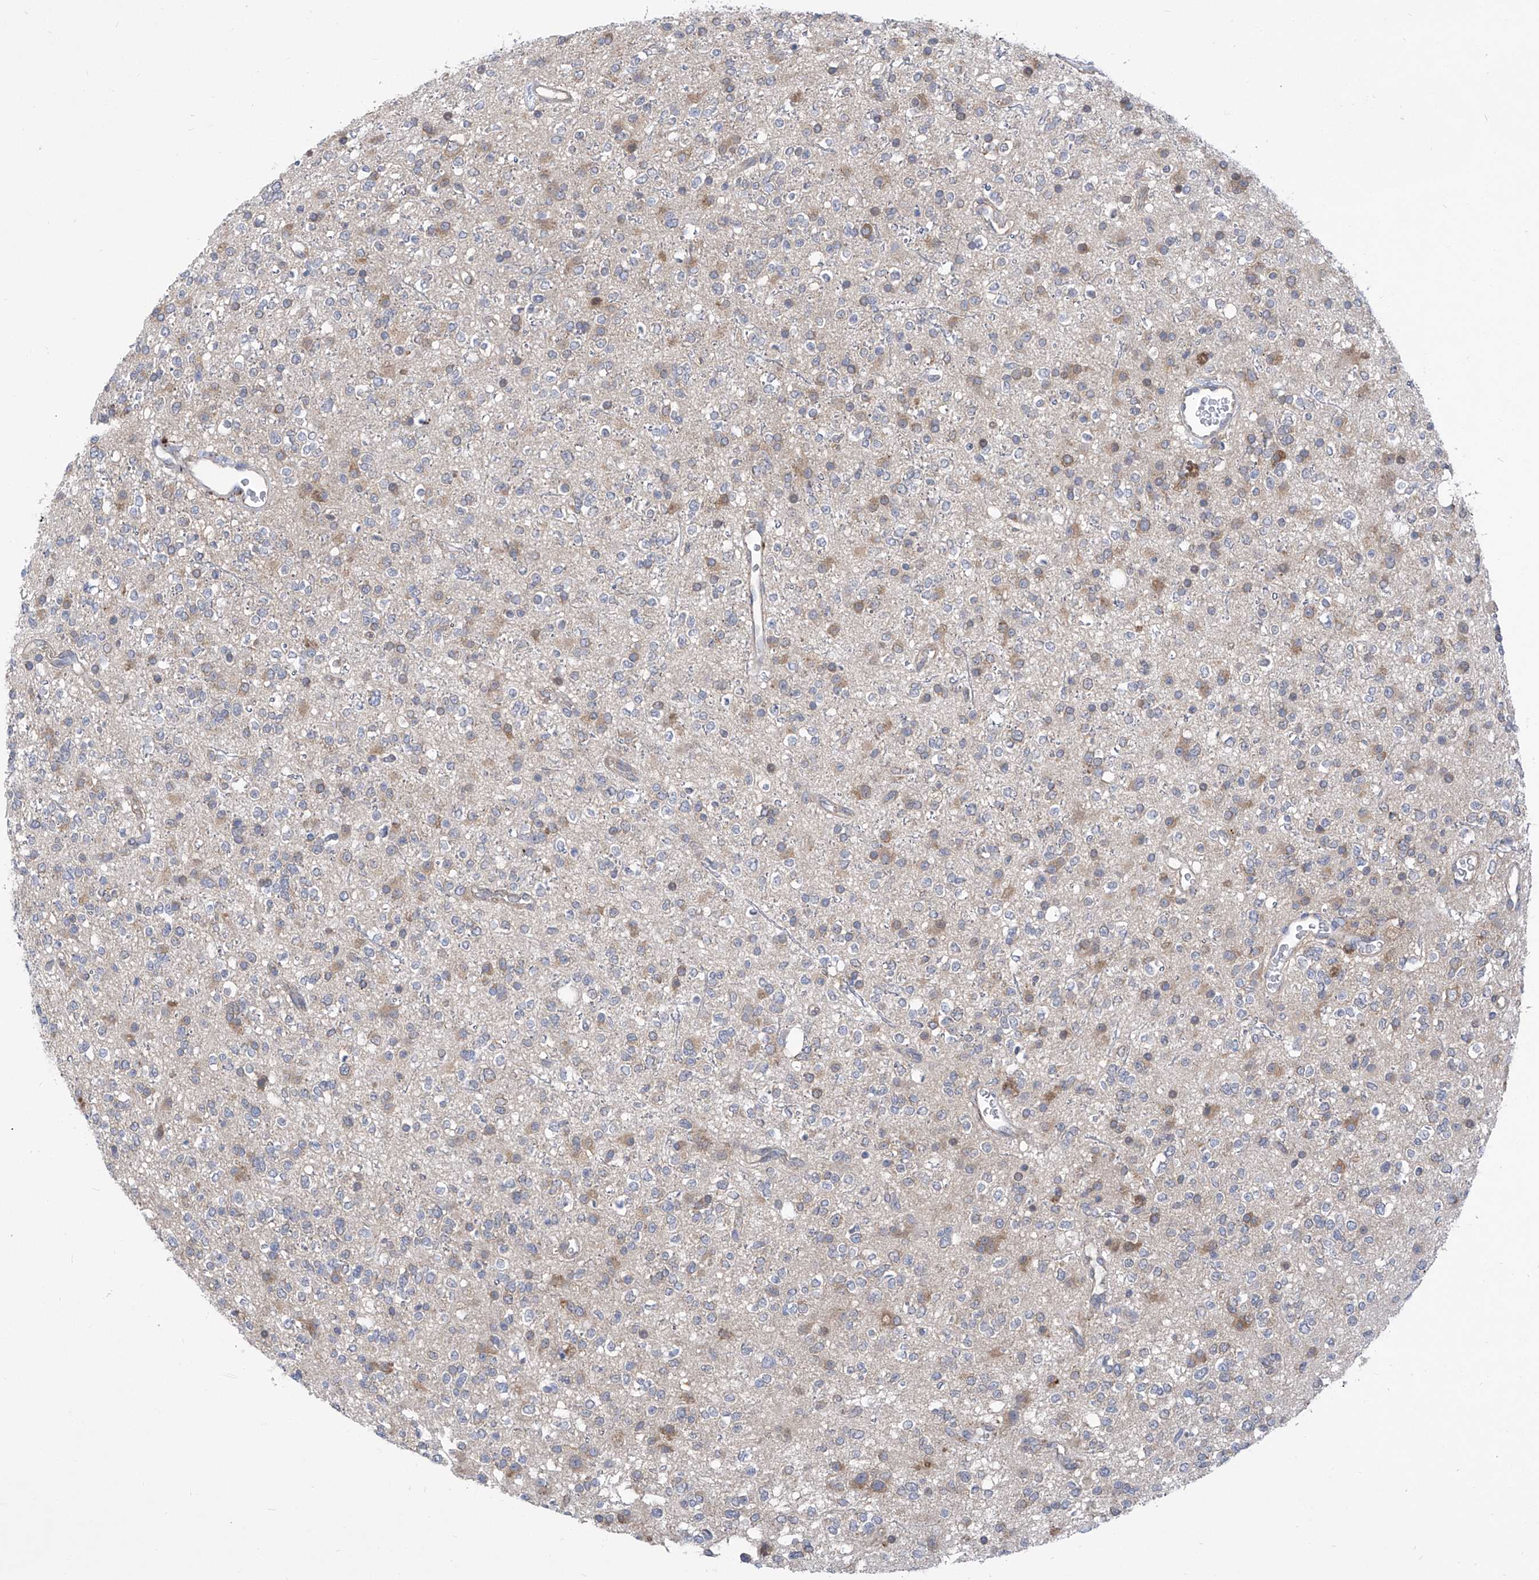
{"staining": {"intensity": "weak", "quantity": "<25%", "location": "cytoplasmic/membranous"}, "tissue": "glioma", "cell_type": "Tumor cells", "image_type": "cancer", "snomed": [{"axis": "morphology", "description": "Glioma, malignant, High grade"}, {"axis": "topography", "description": "Brain"}], "caption": "Protein analysis of glioma exhibits no significant expression in tumor cells. (DAB immunohistochemistry visualized using brightfield microscopy, high magnification).", "gene": "EIF3M", "patient": {"sex": "male", "age": 34}}